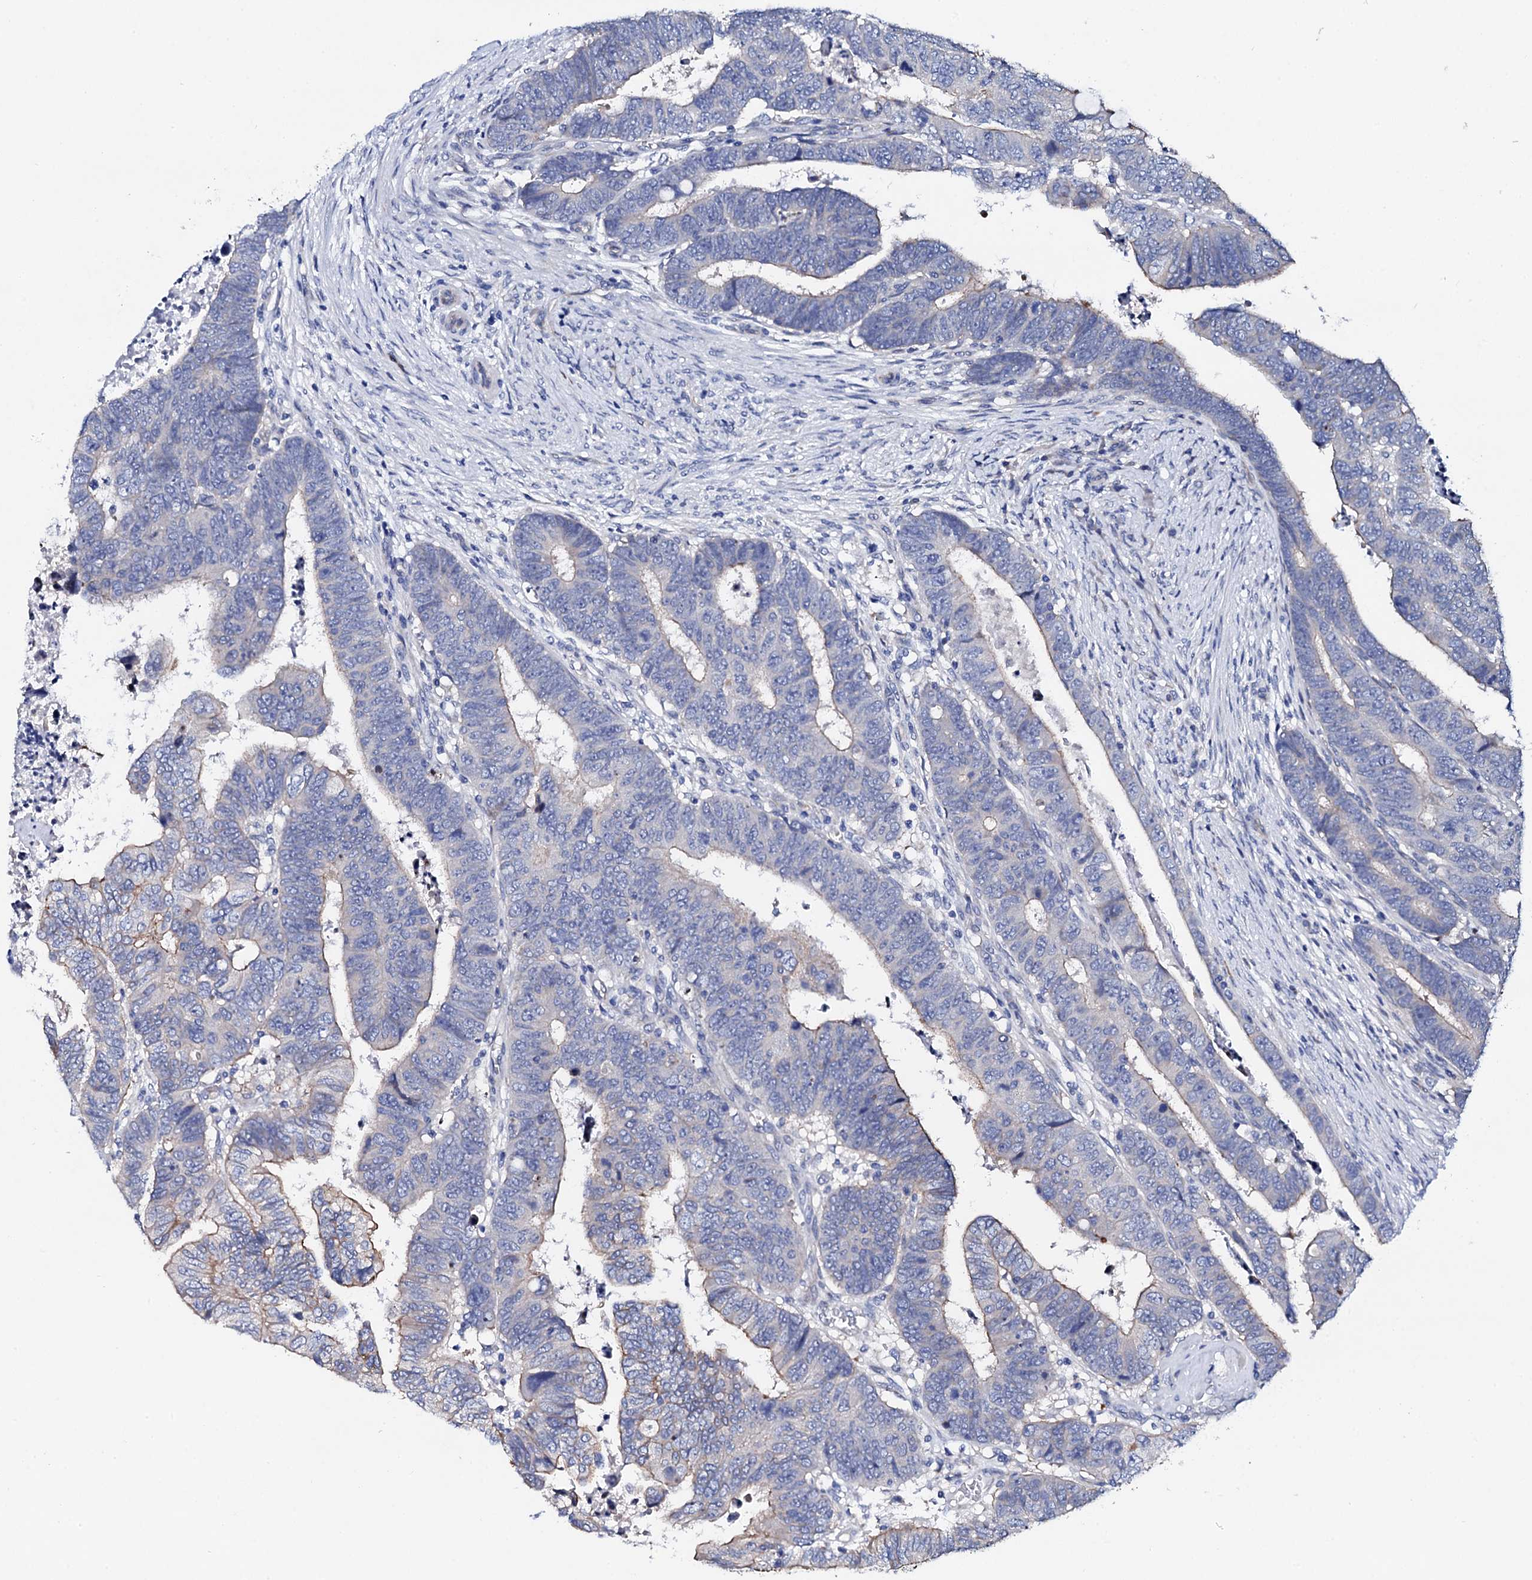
{"staining": {"intensity": "moderate", "quantity": "<25%", "location": "cytoplasmic/membranous"}, "tissue": "colorectal cancer", "cell_type": "Tumor cells", "image_type": "cancer", "snomed": [{"axis": "morphology", "description": "Normal tissue, NOS"}, {"axis": "morphology", "description": "Adenocarcinoma, NOS"}, {"axis": "topography", "description": "Rectum"}], "caption": "Moderate cytoplasmic/membranous expression is appreciated in about <25% of tumor cells in adenocarcinoma (colorectal).", "gene": "TRDN", "patient": {"sex": "female", "age": 65}}